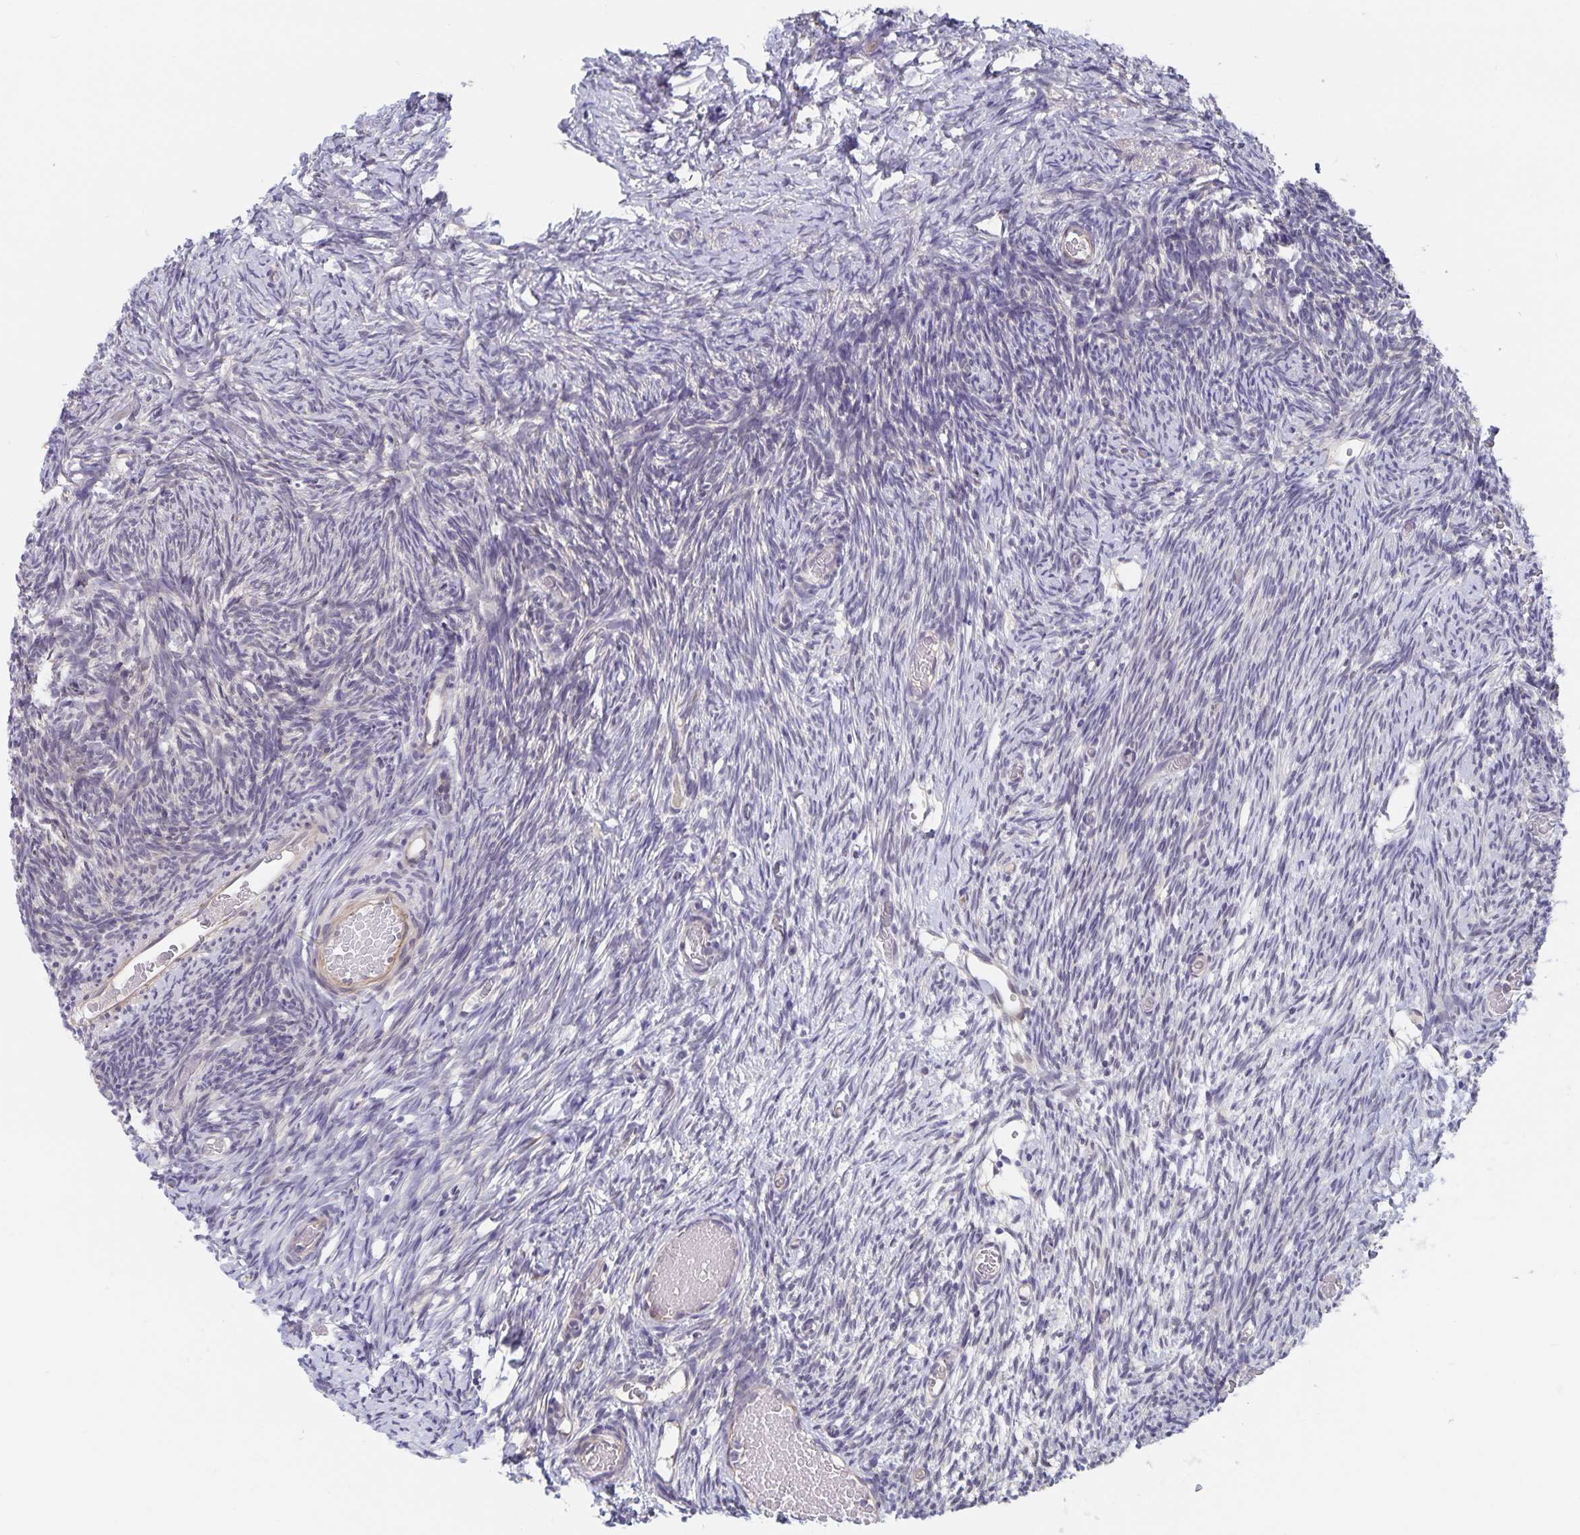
{"staining": {"intensity": "strong", "quantity": "25%-75%", "location": "cytoplasmic/membranous"}, "tissue": "ovary", "cell_type": "Follicle cells", "image_type": "normal", "snomed": [{"axis": "morphology", "description": "Normal tissue, NOS"}, {"axis": "topography", "description": "Ovary"}], "caption": "Ovary stained with immunohistochemistry (IHC) reveals strong cytoplasmic/membranous expression in about 25%-75% of follicle cells. (brown staining indicates protein expression, while blue staining denotes nuclei).", "gene": "BAG6", "patient": {"sex": "female", "age": 39}}